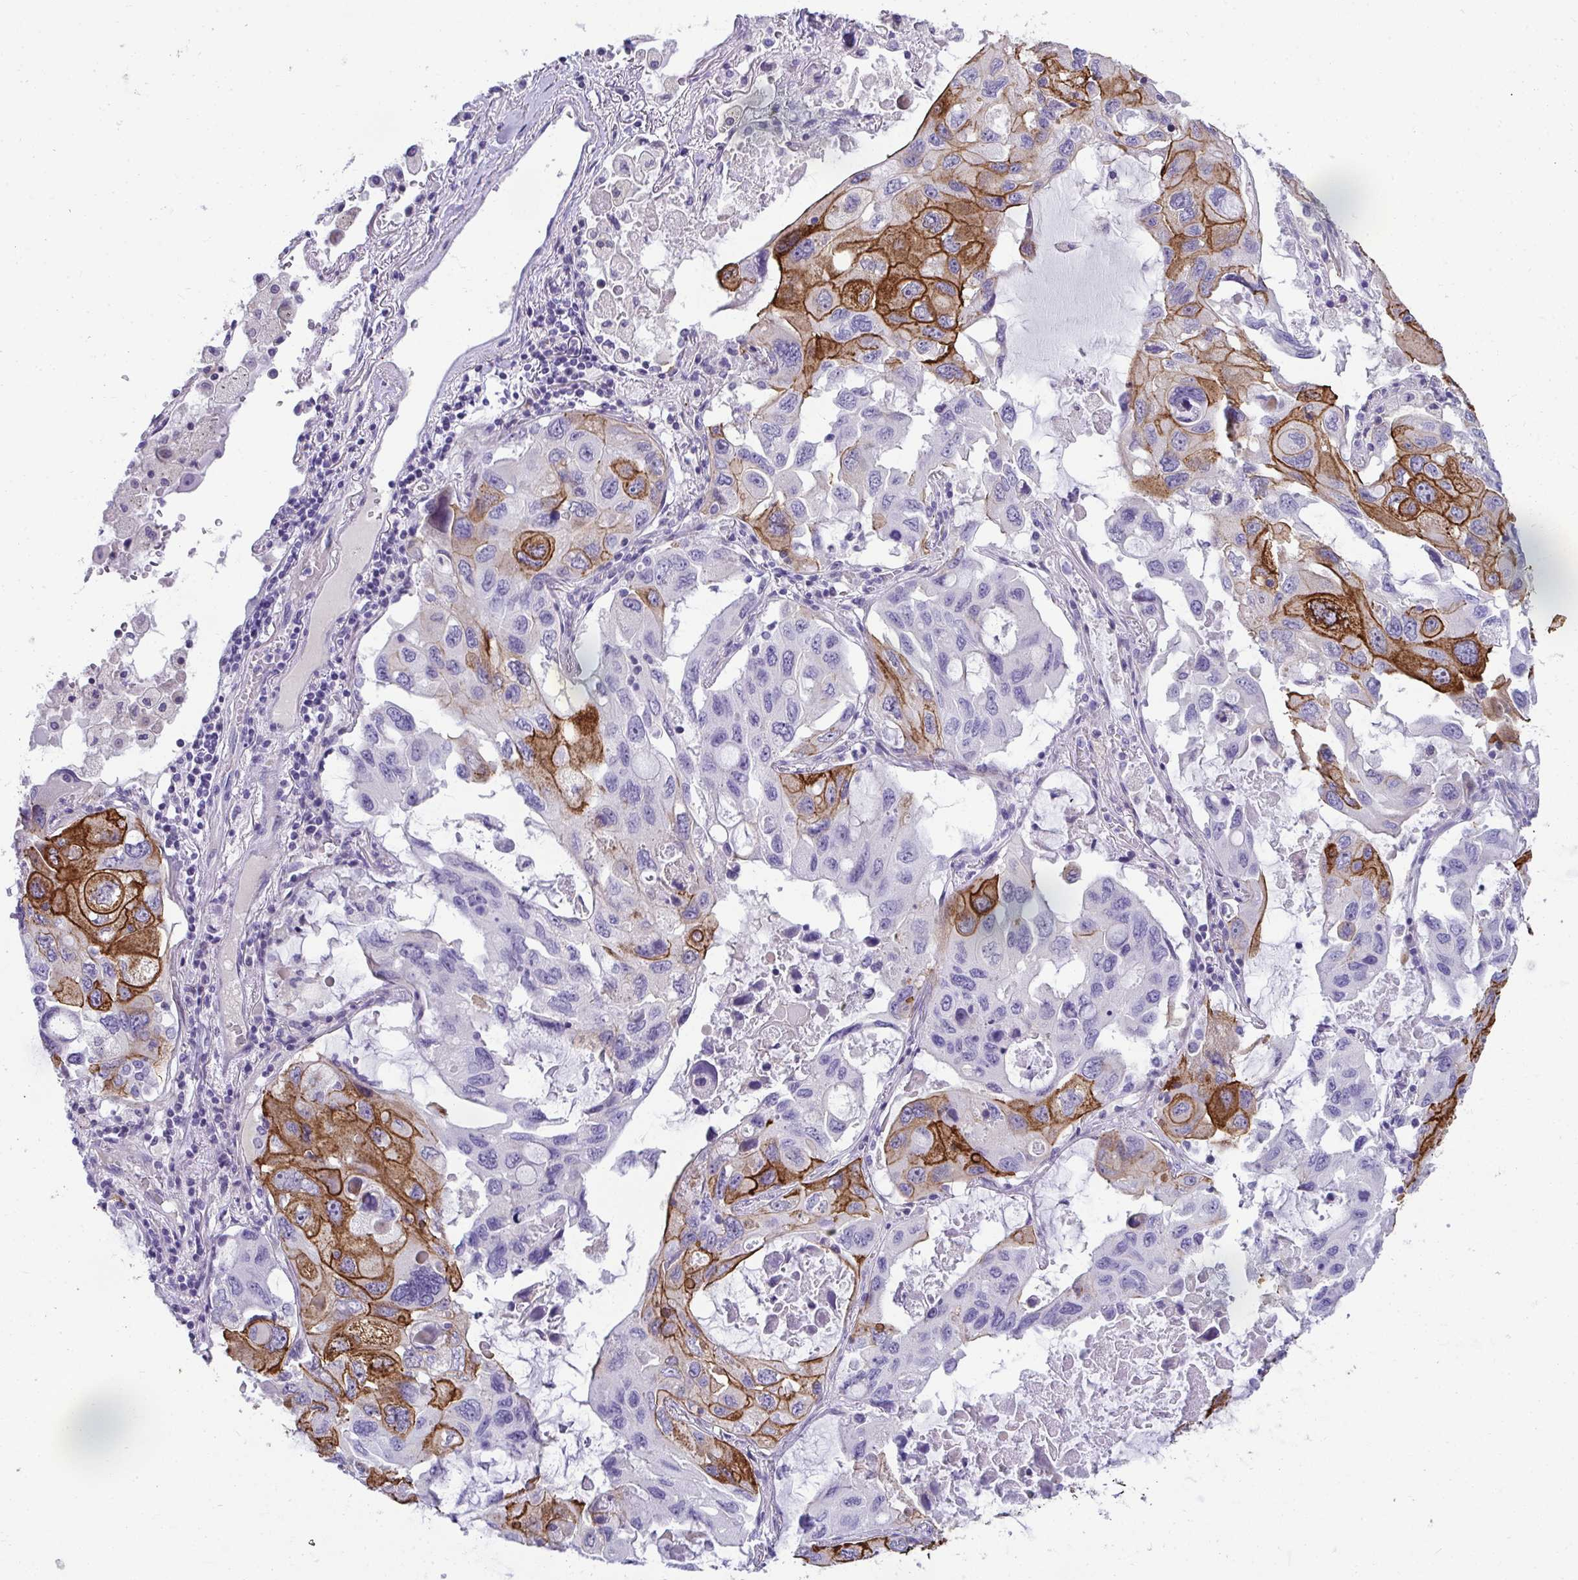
{"staining": {"intensity": "strong", "quantity": "<25%", "location": "cytoplasmic/membranous"}, "tissue": "lung cancer", "cell_type": "Tumor cells", "image_type": "cancer", "snomed": [{"axis": "morphology", "description": "Squamous cell carcinoma, NOS"}, {"axis": "topography", "description": "Lung"}], "caption": "Immunohistochemical staining of lung cancer displays strong cytoplasmic/membranous protein expression in about <25% of tumor cells.", "gene": "AK5", "patient": {"sex": "female", "age": 73}}